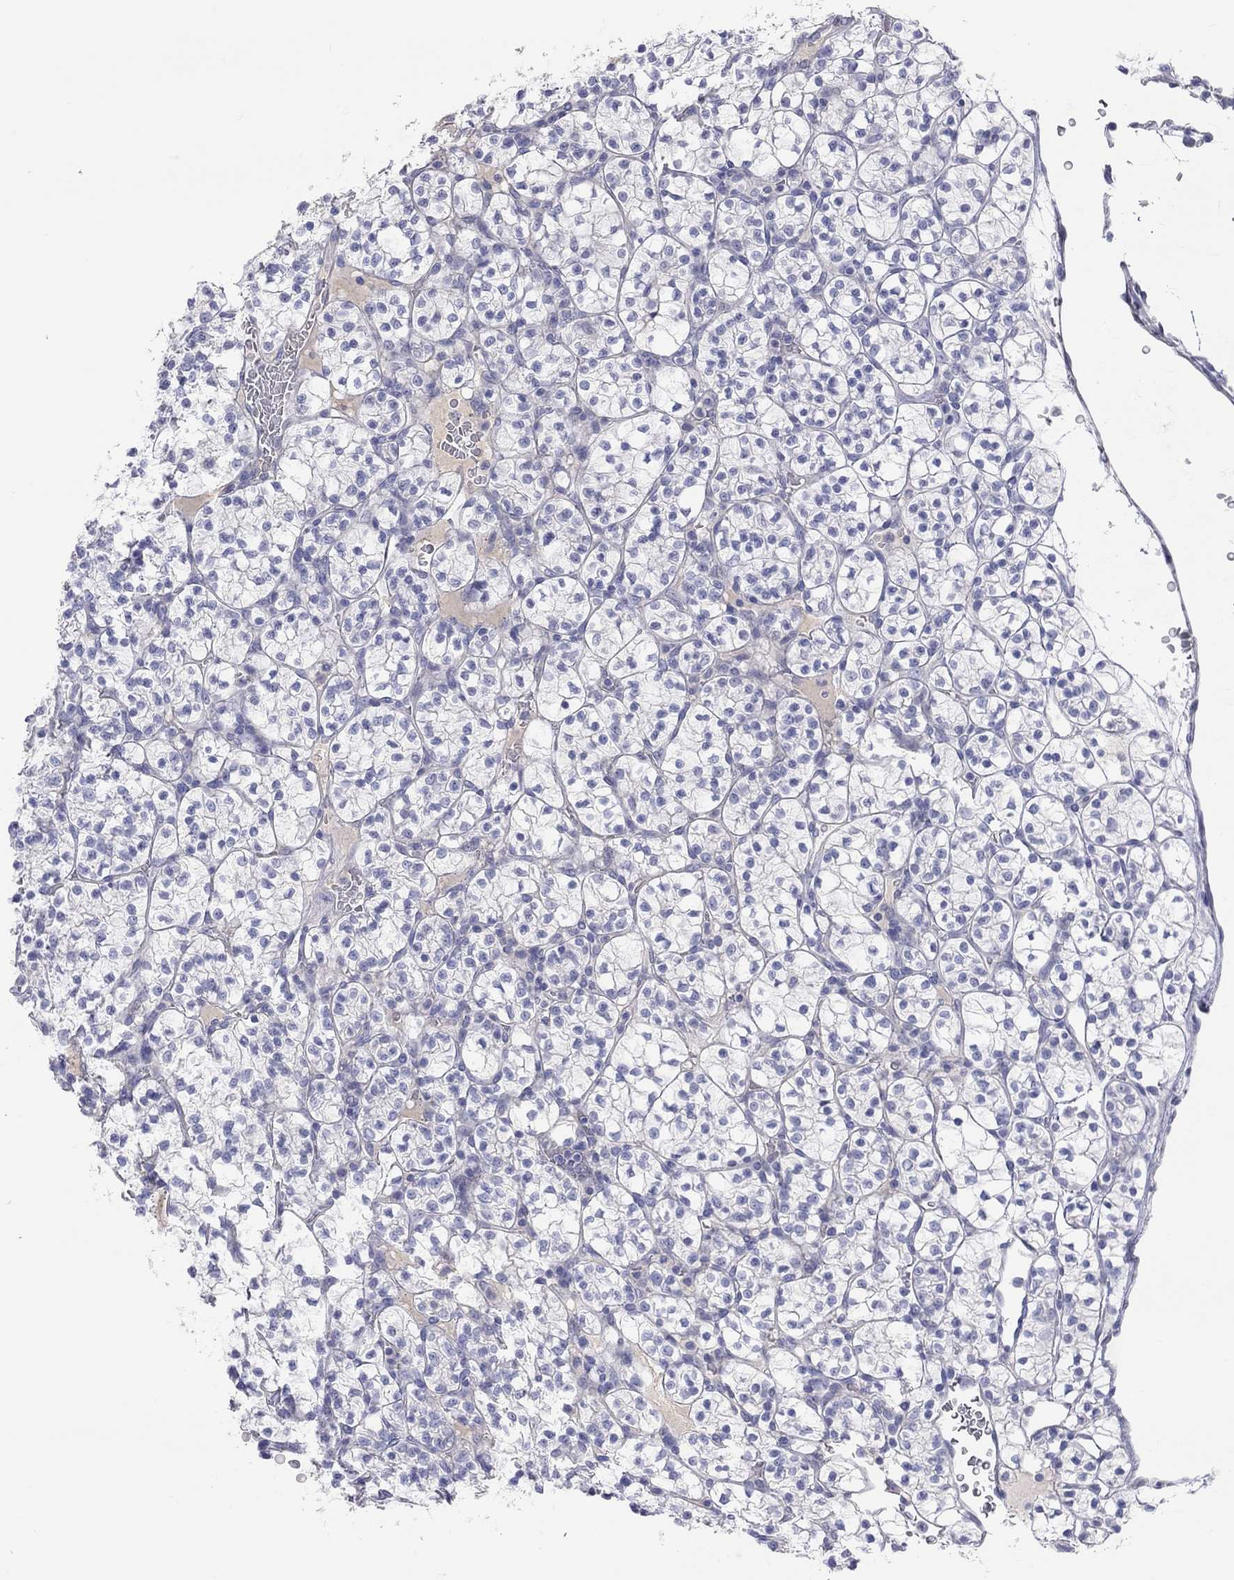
{"staining": {"intensity": "negative", "quantity": "none", "location": "none"}, "tissue": "renal cancer", "cell_type": "Tumor cells", "image_type": "cancer", "snomed": [{"axis": "morphology", "description": "Adenocarcinoma, NOS"}, {"axis": "topography", "description": "Kidney"}], "caption": "Immunohistochemistry photomicrograph of renal adenocarcinoma stained for a protein (brown), which demonstrates no staining in tumor cells.", "gene": "ST7L", "patient": {"sex": "female", "age": 89}}